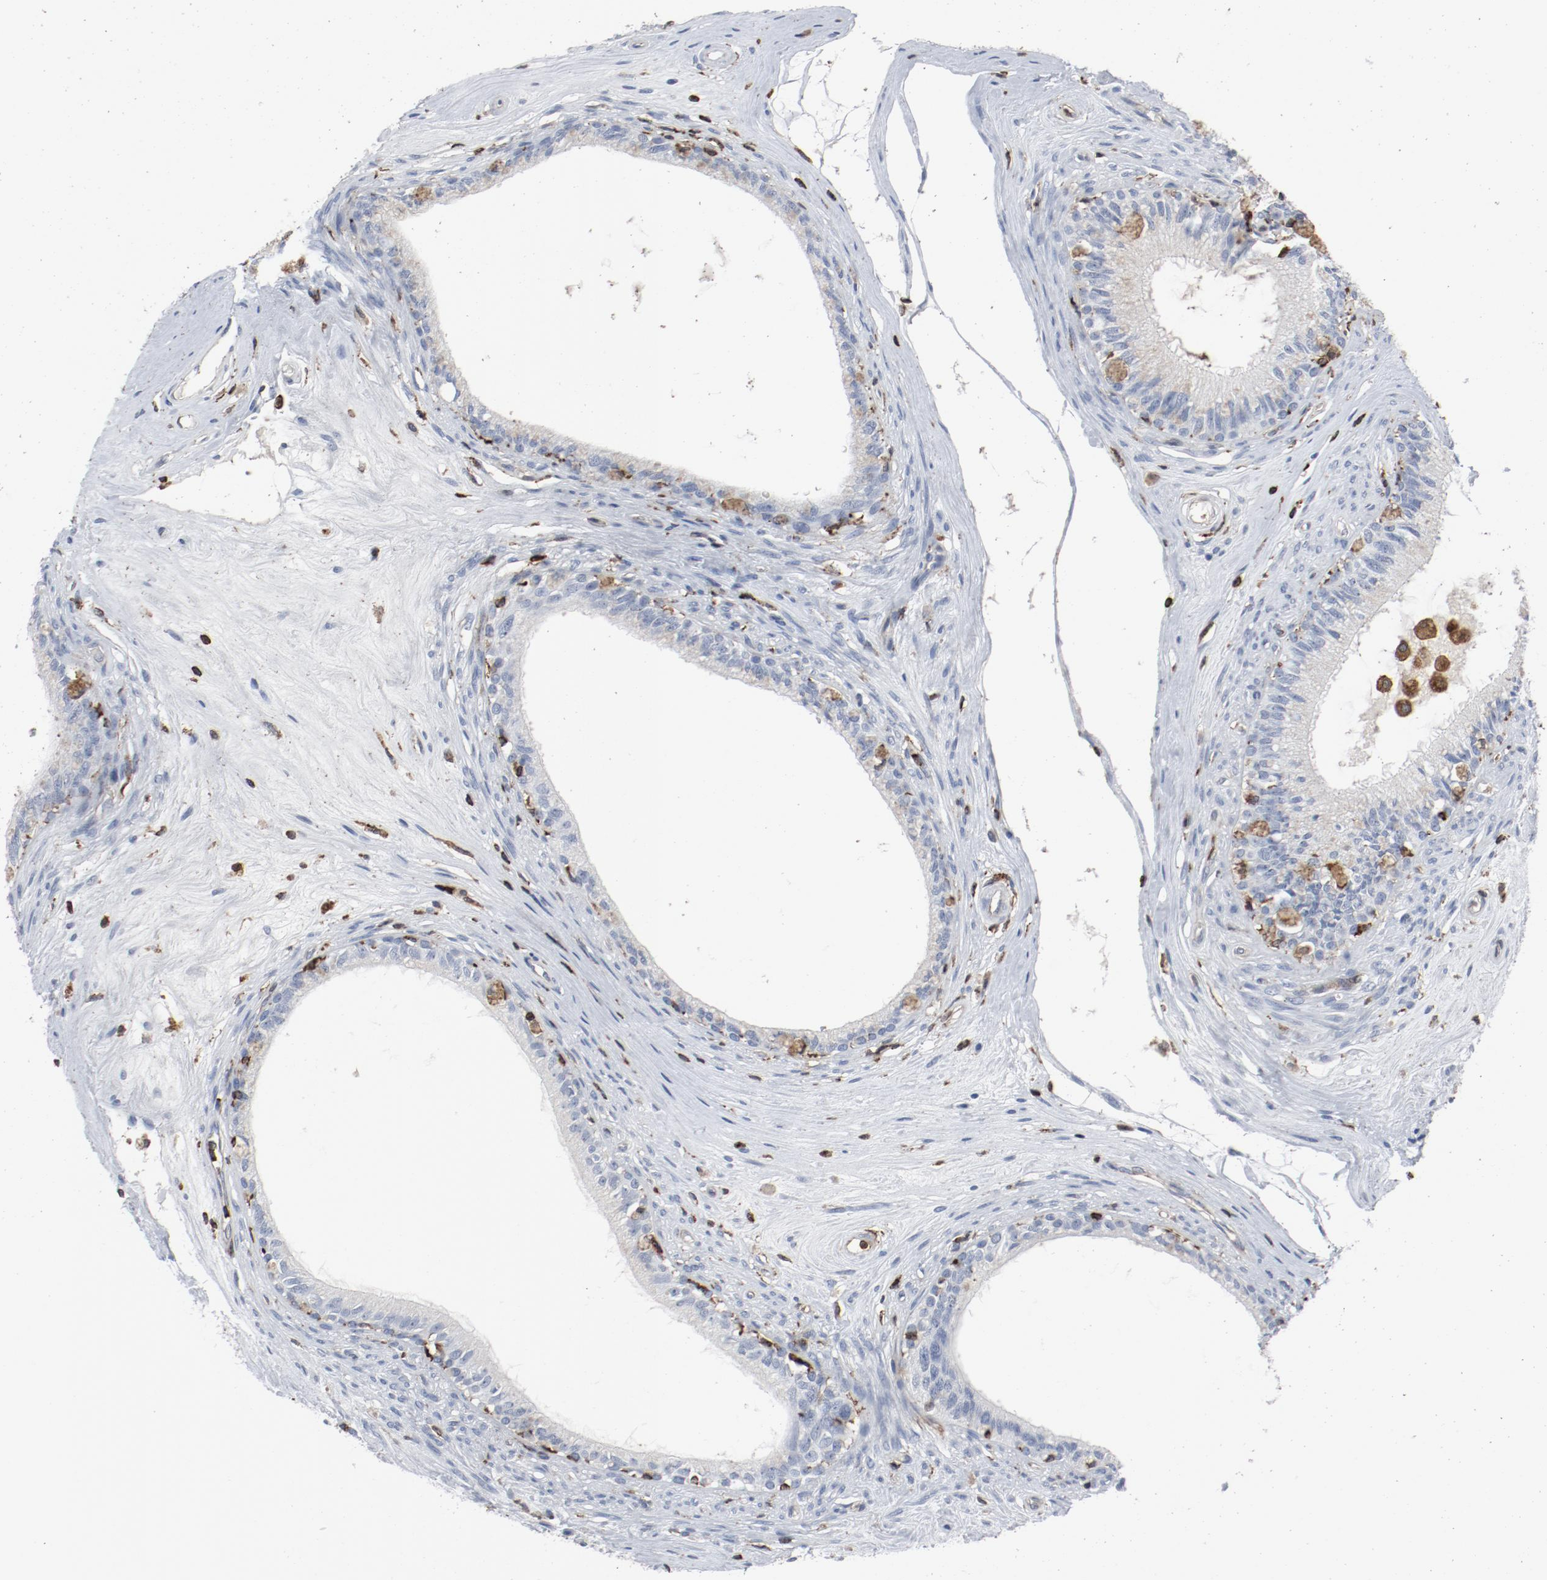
{"staining": {"intensity": "negative", "quantity": "none", "location": "none"}, "tissue": "epididymis", "cell_type": "Glandular cells", "image_type": "normal", "snomed": [{"axis": "morphology", "description": "Normal tissue, NOS"}, {"axis": "morphology", "description": "Inflammation, NOS"}, {"axis": "topography", "description": "Epididymis"}], "caption": "Immunohistochemistry (IHC) photomicrograph of benign human epididymis stained for a protein (brown), which exhibits no positivity in glandular cells. The staining was performed using DAB (3,3'-diaminobenzidine) to visualize the protein expression in brown, while the nuclei were stained in blue with hematoxylin (Magnification: 20x).", "gene": "LCP2", "patient": {"sex": "male", "age": 84}}